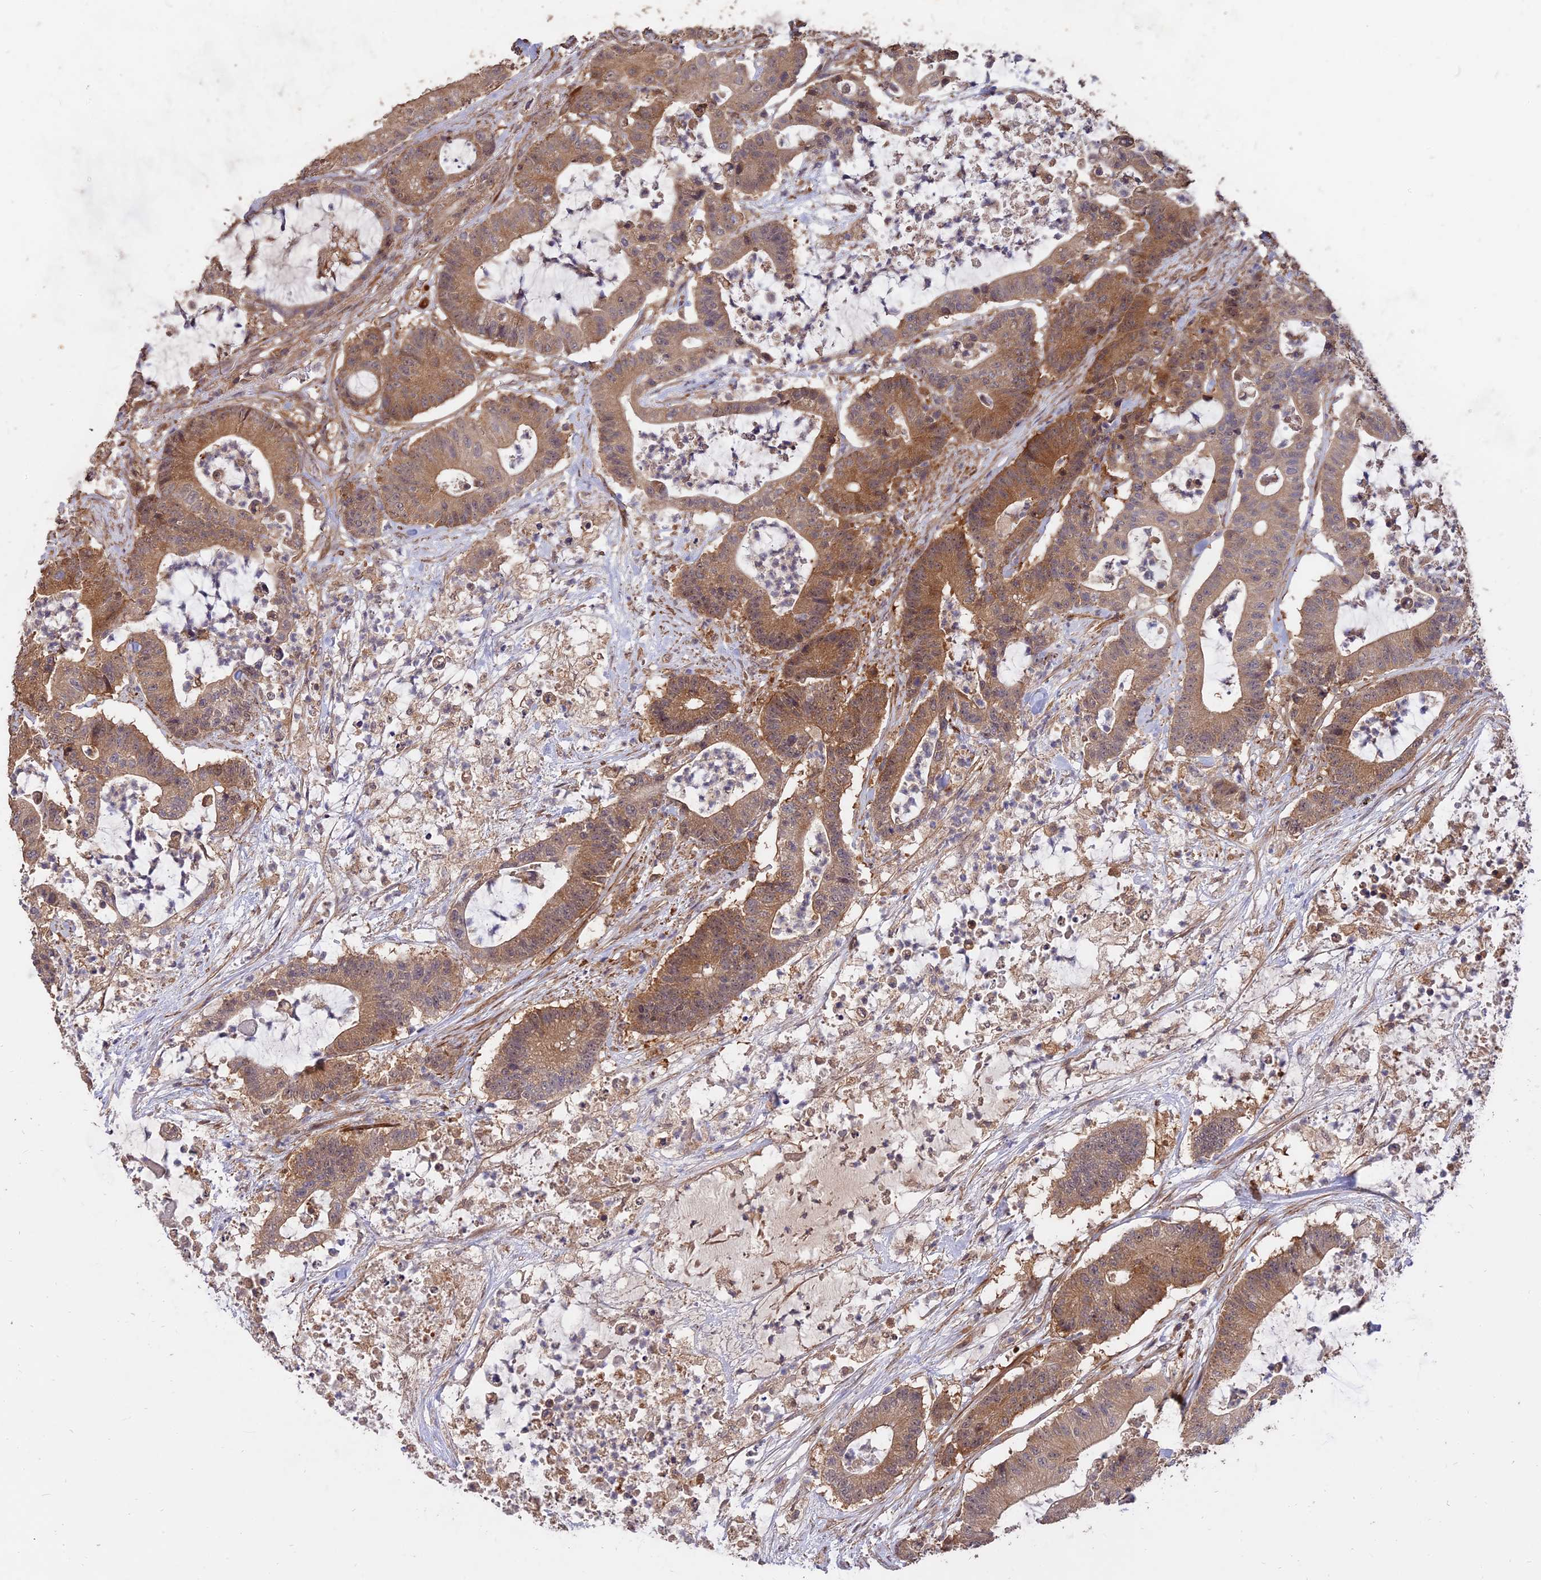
{"staining": {"intensity": "moderate", "quantity": ">75%", "location": "cytoplasmic/membranous"}, "tissue": "colorectal cancer", "cell_type": "Tumor cells", "image_type": "cancer", "snomed": [{"axis": "morphology", "description": "Adenocarcinoma, NOS"}, {"axis": "topography", "description": "Colon"}], "caption": "Approximately >75% of tumor cells in human colorectal adenocarcinoma demonstrate moderate cytoplasmic/membranous protein staining as visualized by brown immunohistochemical staining.", "gene": "SAC3D1", "patient": {"sex": "female", "age": 84}}